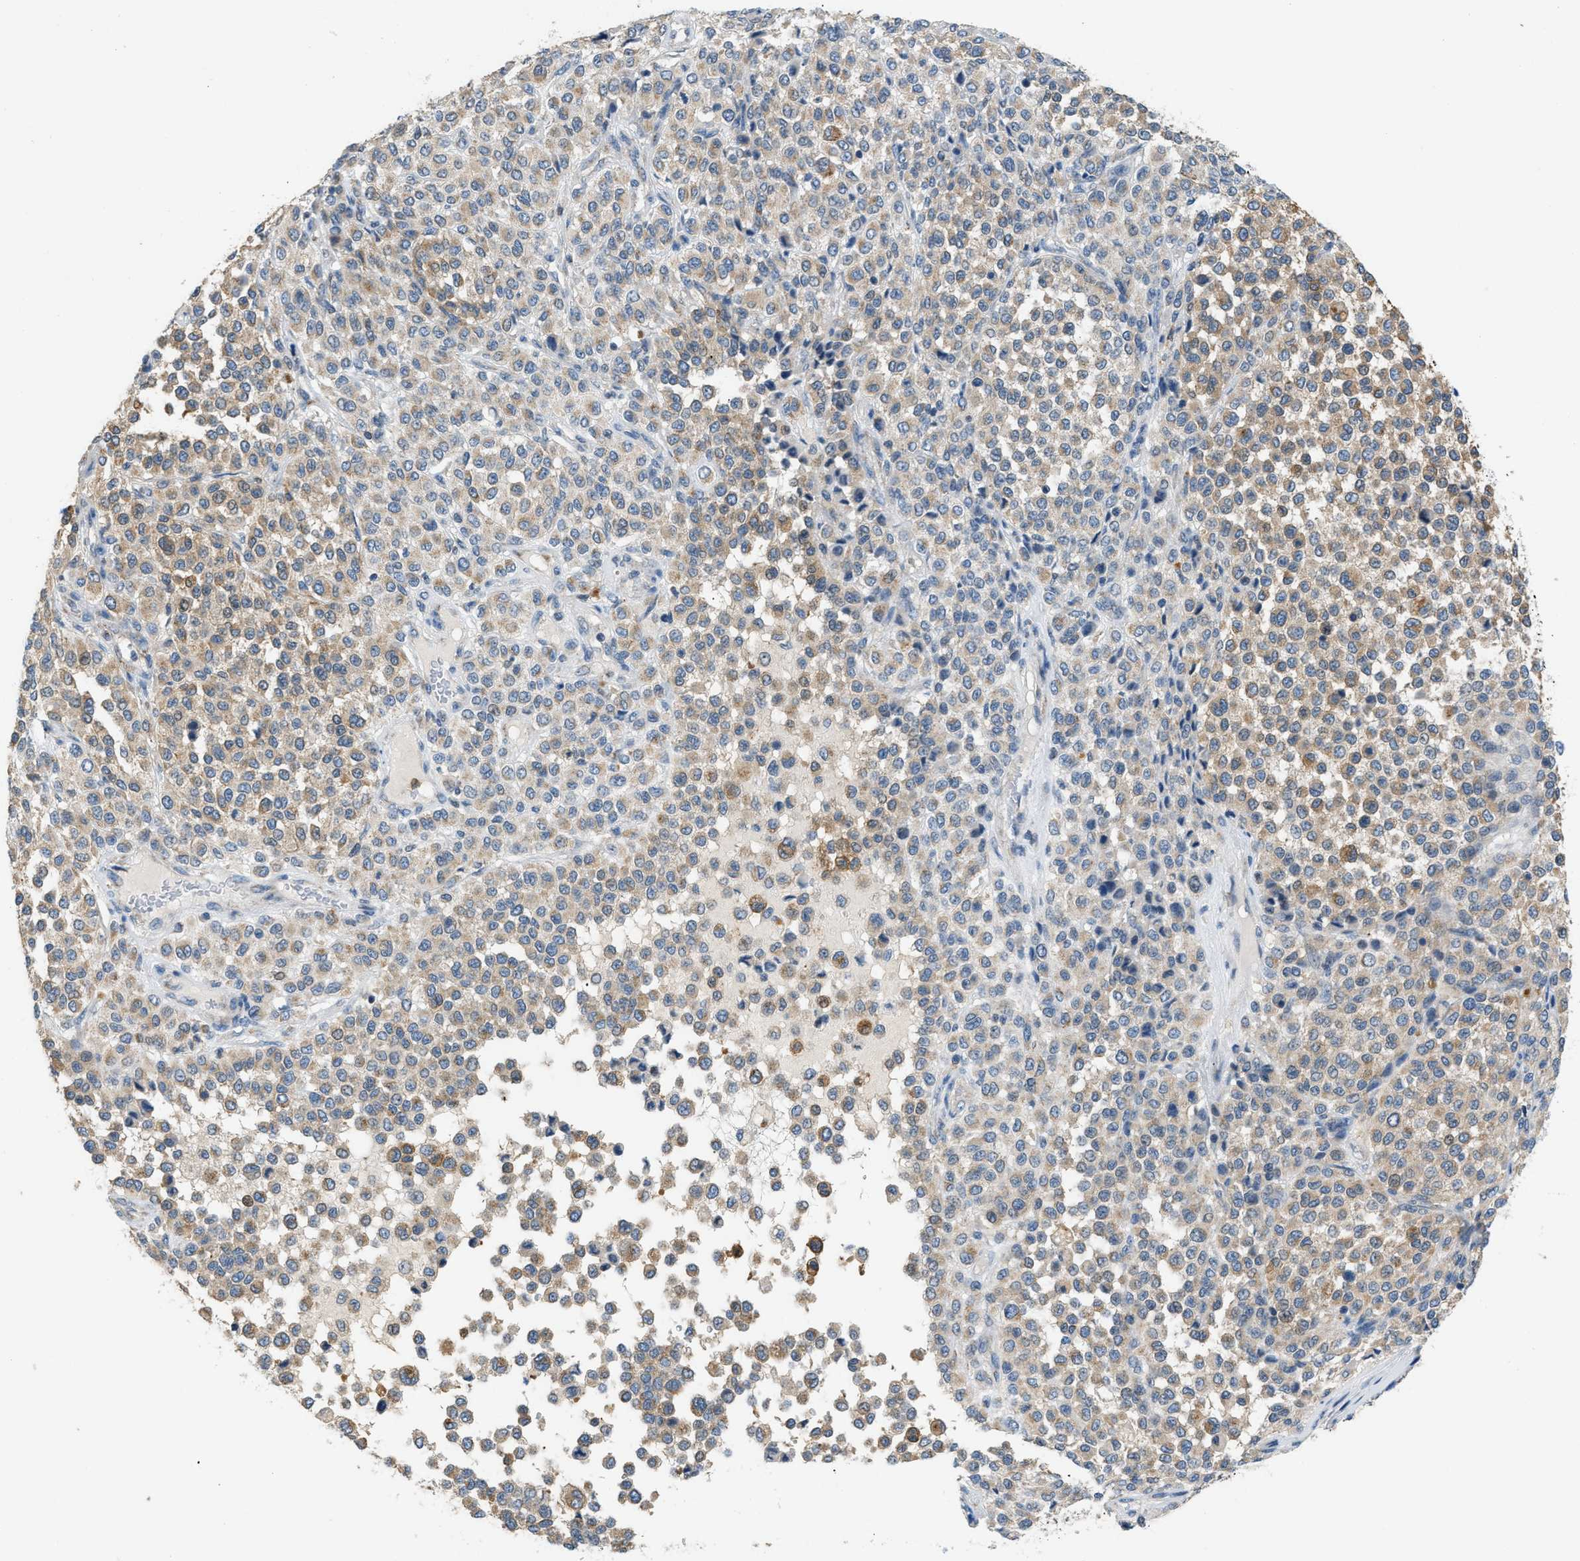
{"staining": {"intensity": "weak", "quantity": "25%-75%", "location": "cytoplasmic/membranous"}, "tissue": "melanoma", "cell_type": "Tumor cells", "image_type": "cancer", "snomed": [{"axis": "morphology", "description": "Malignant melanoma, Metastatic site"}, {"axis": "topography", "description": "Pancreas"}], "caption": "This micrograph demonstrates immunohistochemistry (IHC) staining of malignant melanoma (metastatic site), with low weak cytoplasmic/membranous expression in approximately 25%-75% of tumor cells.", "gene": "TOMM34", "patient": {"sex": "female", "age": 30}}